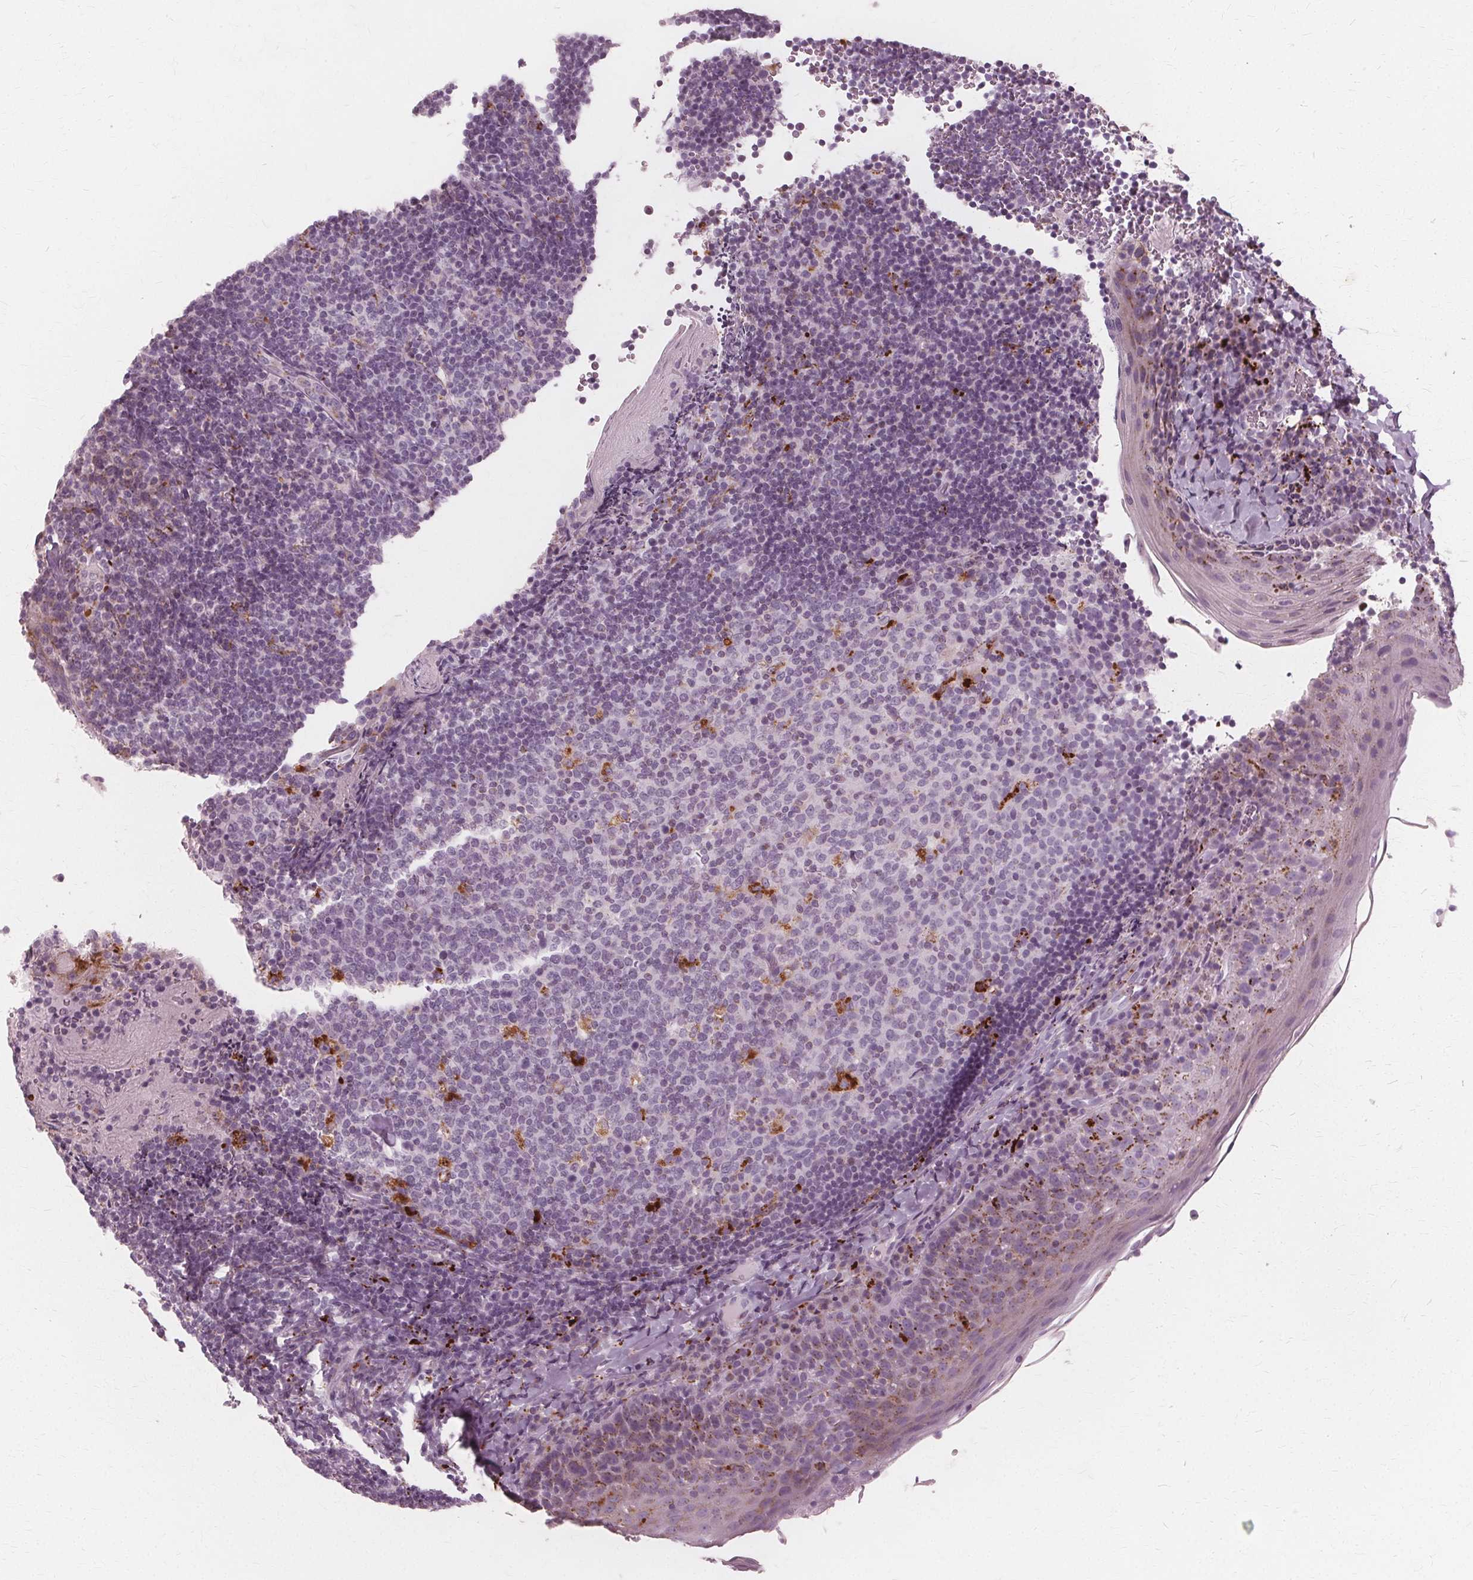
{"staining": {"intensity": "moderate", "quantity": "<25%", "location": "cytoplasmic/membranous"}, "tissue": "tonsil", "cell_type": "Germinal center cells", "image_type": "normal", "snomed": [{"axis": "morphology", "description": "Normal tissue, NOS"}, {"axis": "topography", "description": "Tonsil"}], "caption": "A micrograph of human tonsil stained for a protein exhibits moderate cytoplasmic/membranous brown staining in germinal center cells. Using DAB (3,3'-diaminobenzidine) (brown) and hematoxylin (blue) stains, captured at high magnification using brightfield microscopy.", "gene": "DNASE2", "patient": {"sex": "female", "age": 10}}